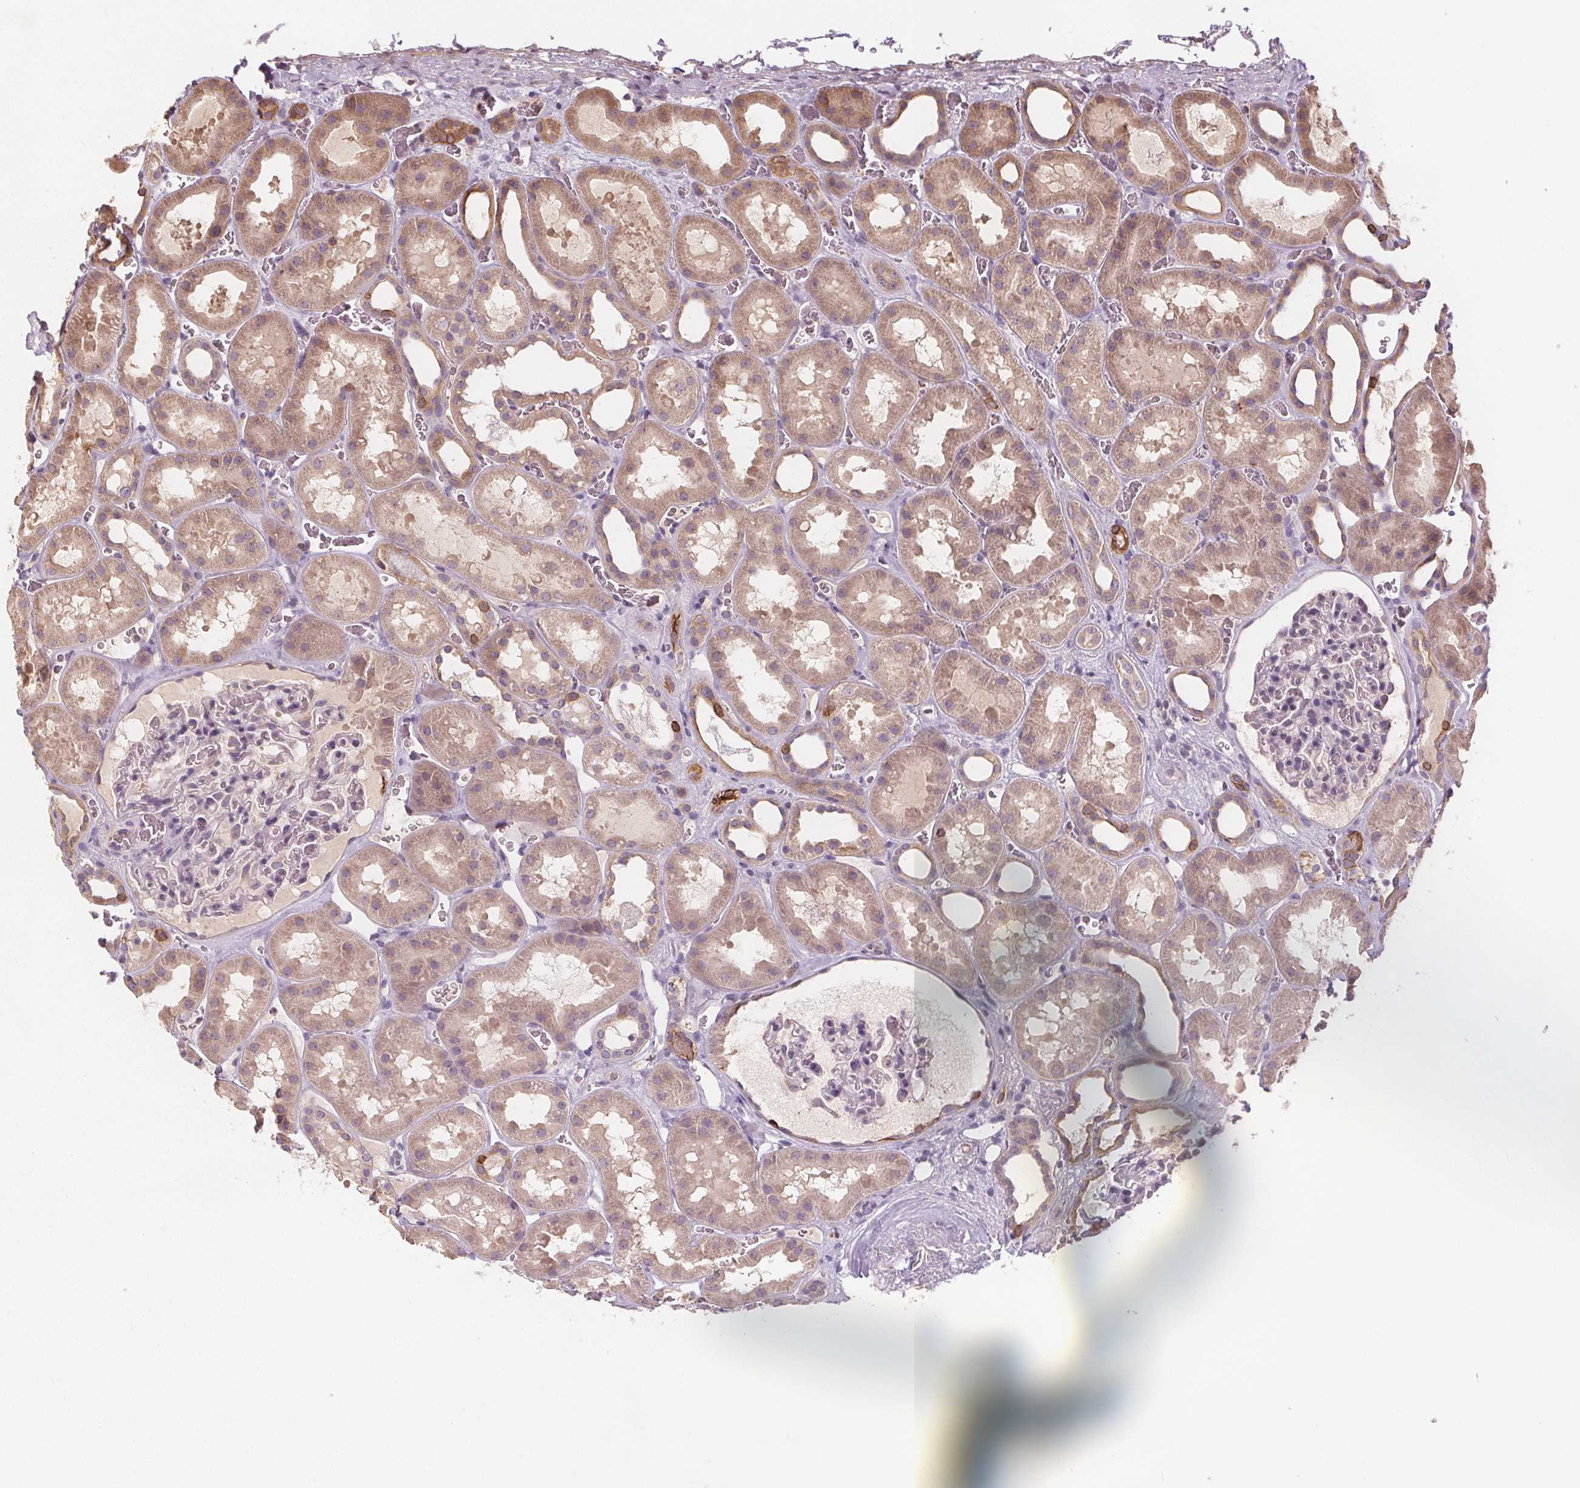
{"staining": {"intensity": "negative", "quantity": "none", "location": "none"}, "tissue": "kidney", "cell_type": "Cells in glomeruli", "image_type": "normal", "snomed": [{"axis": "morphology", "description": "Normal tissue, NOS"}, {"axis": "topography", "description": "Kidney"}], "caption": "A micrograph of kidney stained for a protein exhibits no brown staining in cells in glomeruli. Nuclei are stained in blue.", "gene": "TMEM80", "patient": {"sex": "female", "age": 41}}